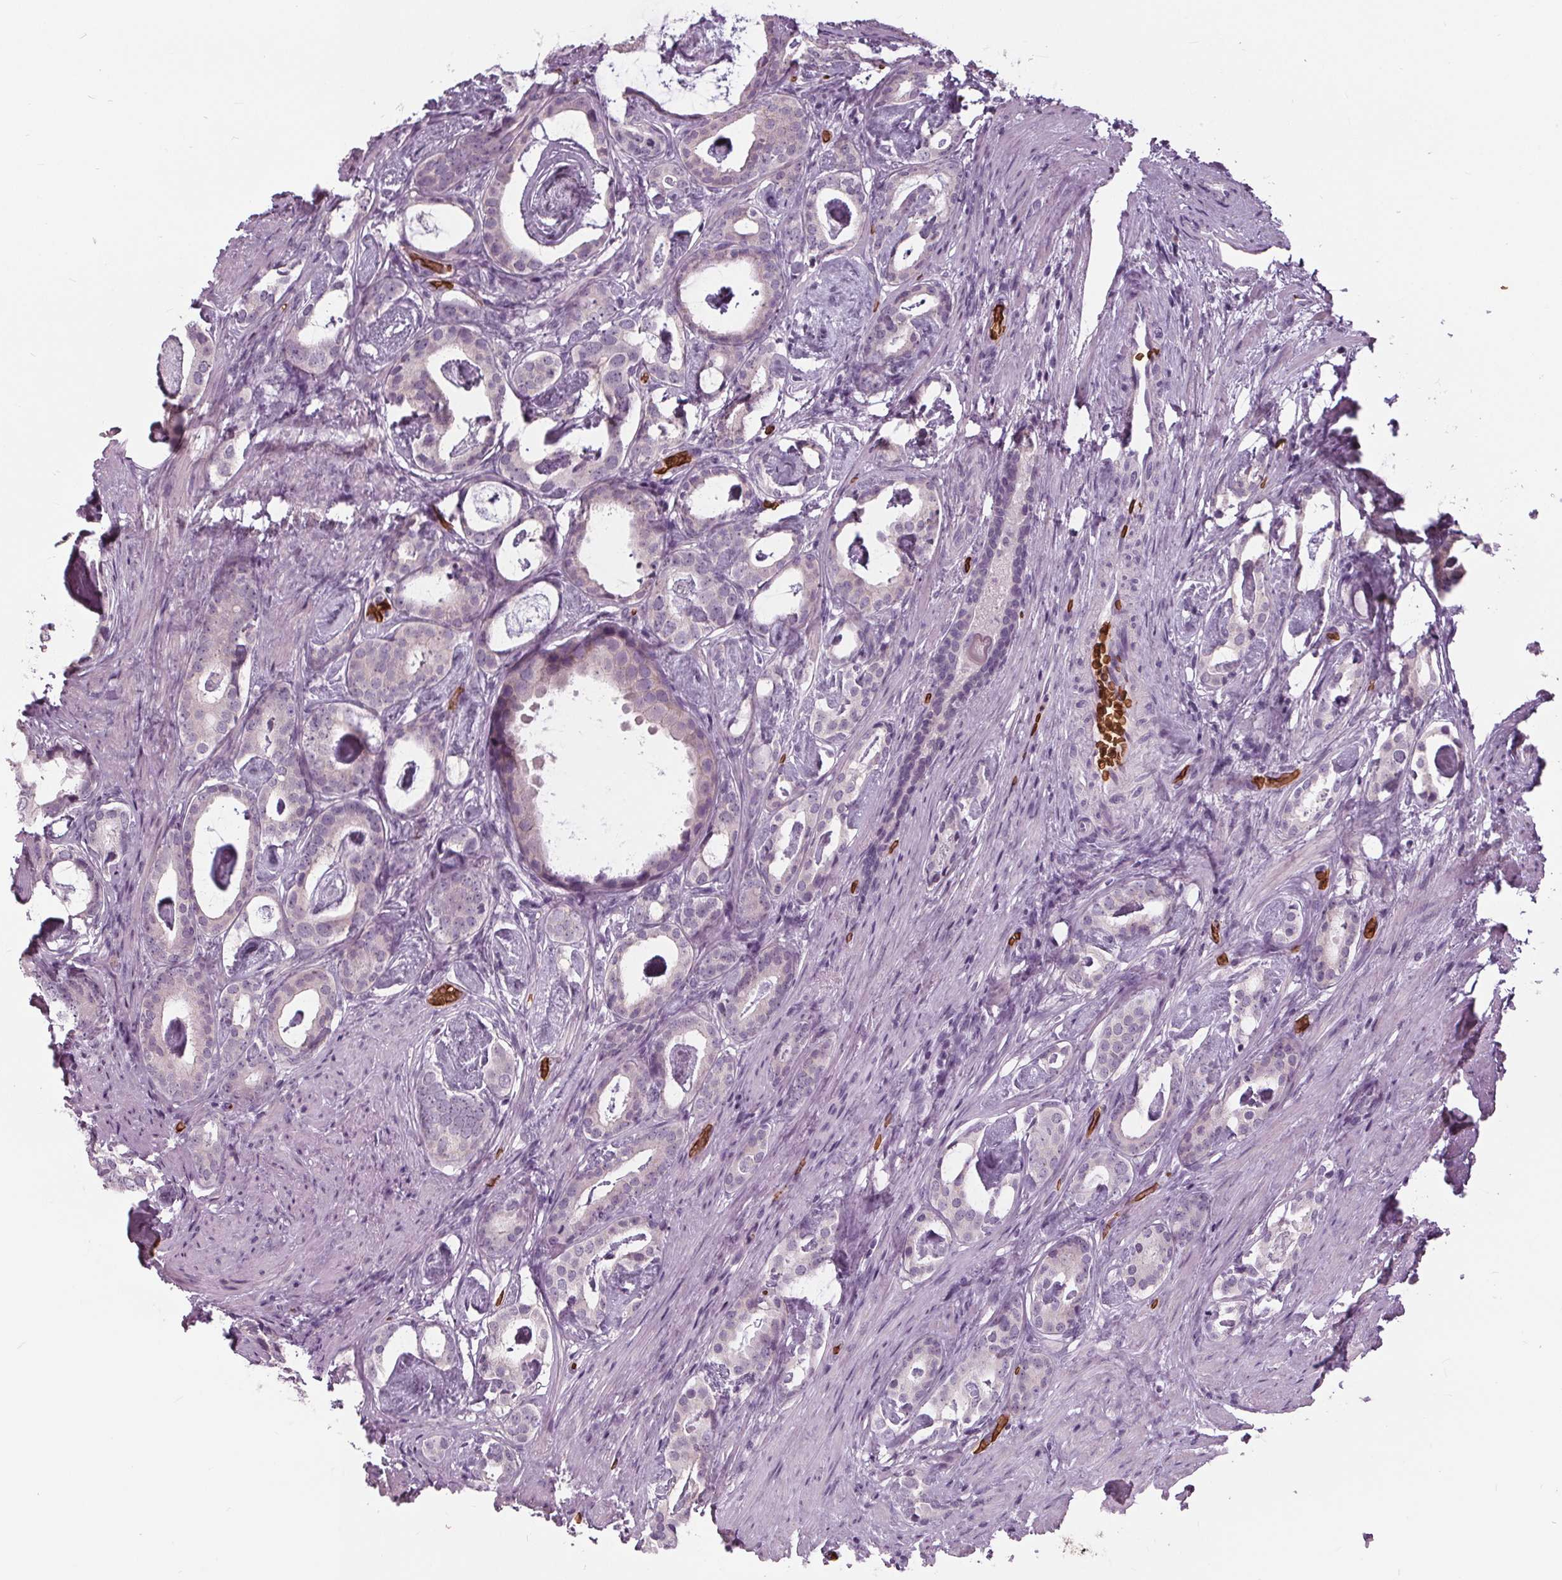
{"staining": {"intensity": "negative", "quantity": "none", "location": "none"}, "tissue": "prostate cancer", "cell_type": "Tumor cells", "image_type": "cancer", "snomed": [{"axis": "morphology", "description": "Adenocarcinoma, Low grade"}, {"axis": "topography", "description": "Prostate and seminal vesicle, NOS"}], "caption": "Immunohistochemistry photomicrograph of human prostate cancer (adenocarcinoma (low-grade)) stained for a protein (brown), which reveals no positivity in tumor cells.", "gene": "SLC4A1", "patient": {"sex": "male", "age": 71}}